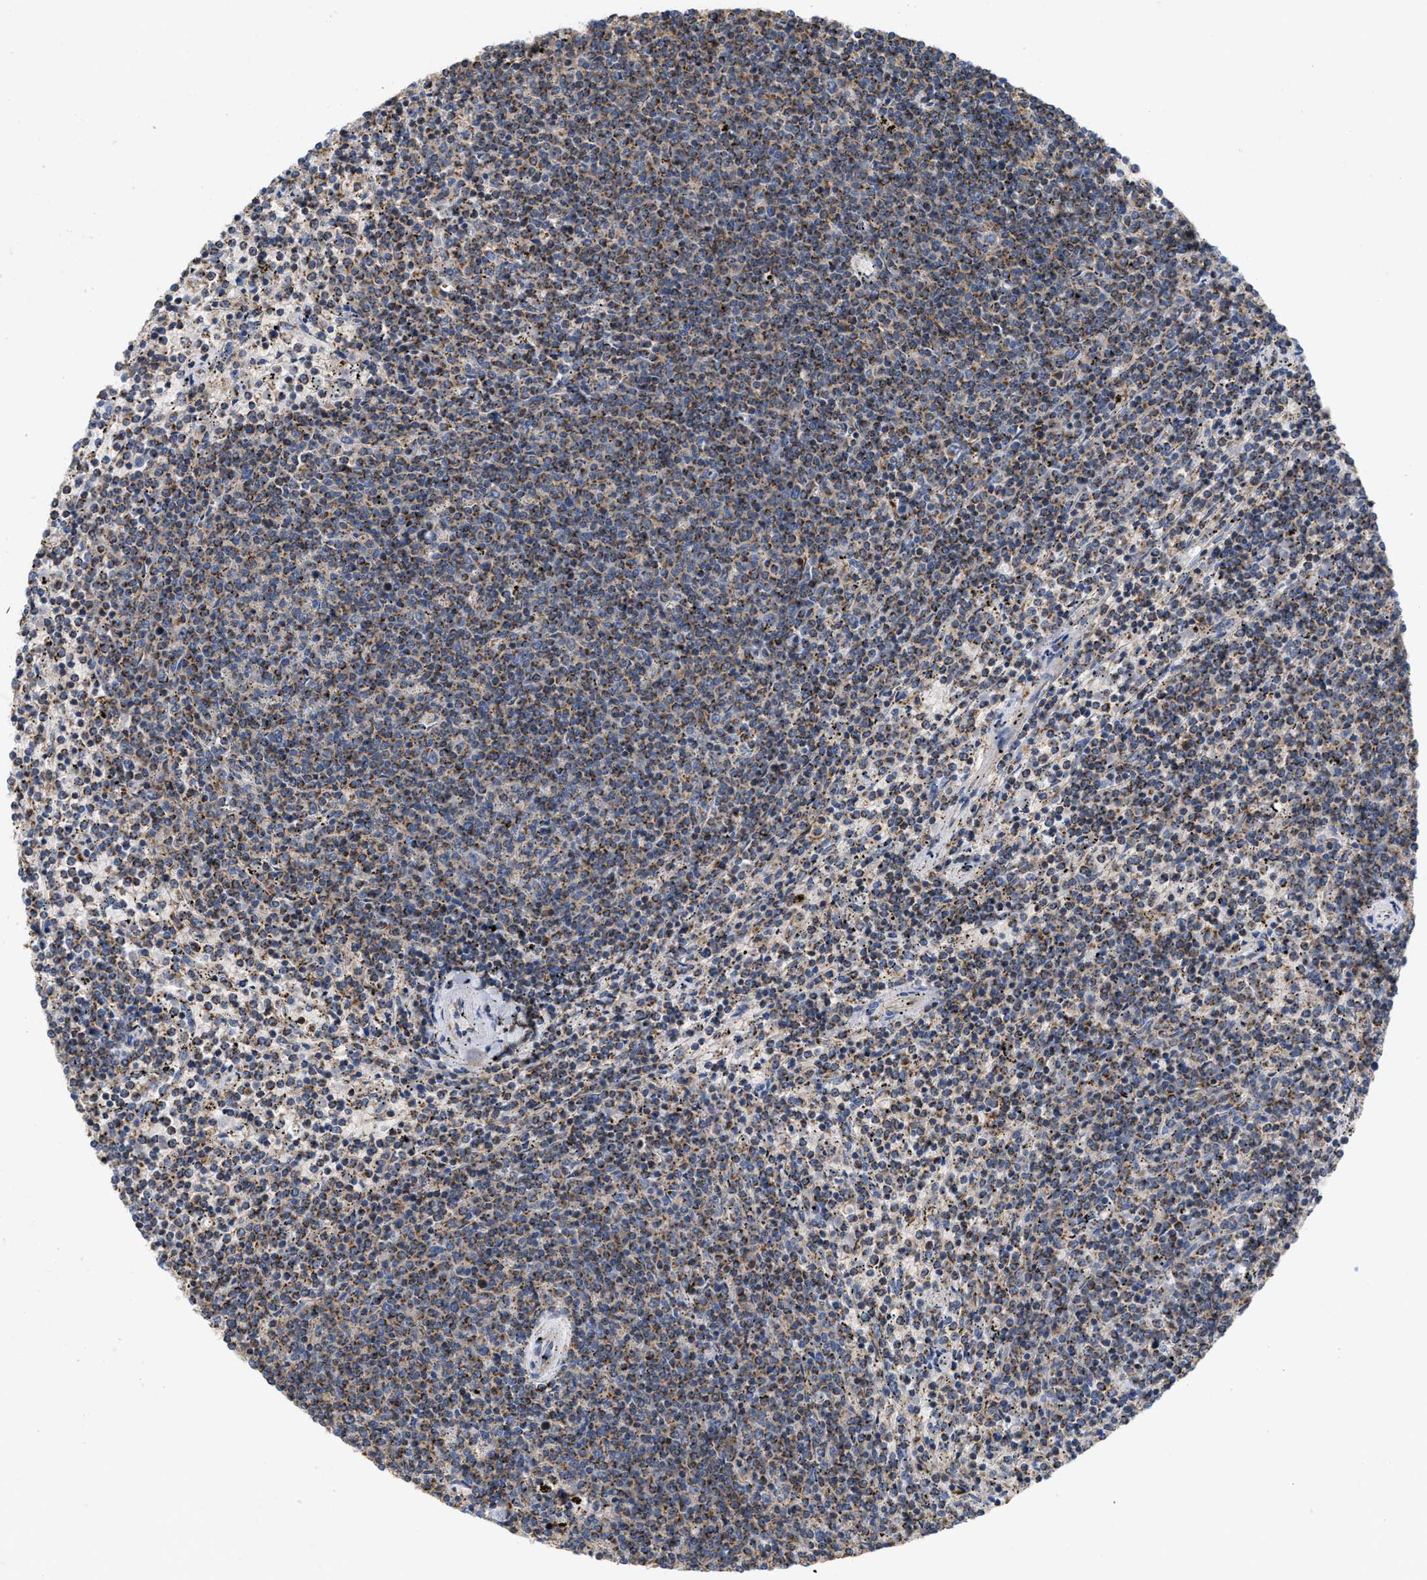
{"staining": {"intensity": "strong", "quantity": ">75%", "location": "cytoplasmic/membranous"}, "tissue": "lymphoma", "cell_type": "Tumor cells", "image_type": "cancer", "snomed": [{"axis": "morphology", "description": "Malignant lymphoma, non-Hodgkin's type, Low grade"}, {"axis": "topography", "description": "Spleen"}], "caption": "Protein expression analysis of lymphoma shows strong cytoplasmic/membranous staining in about >75% of tumor cells.", "gene": "GRB10", "patient": {"sex": "female", "age": 50}}